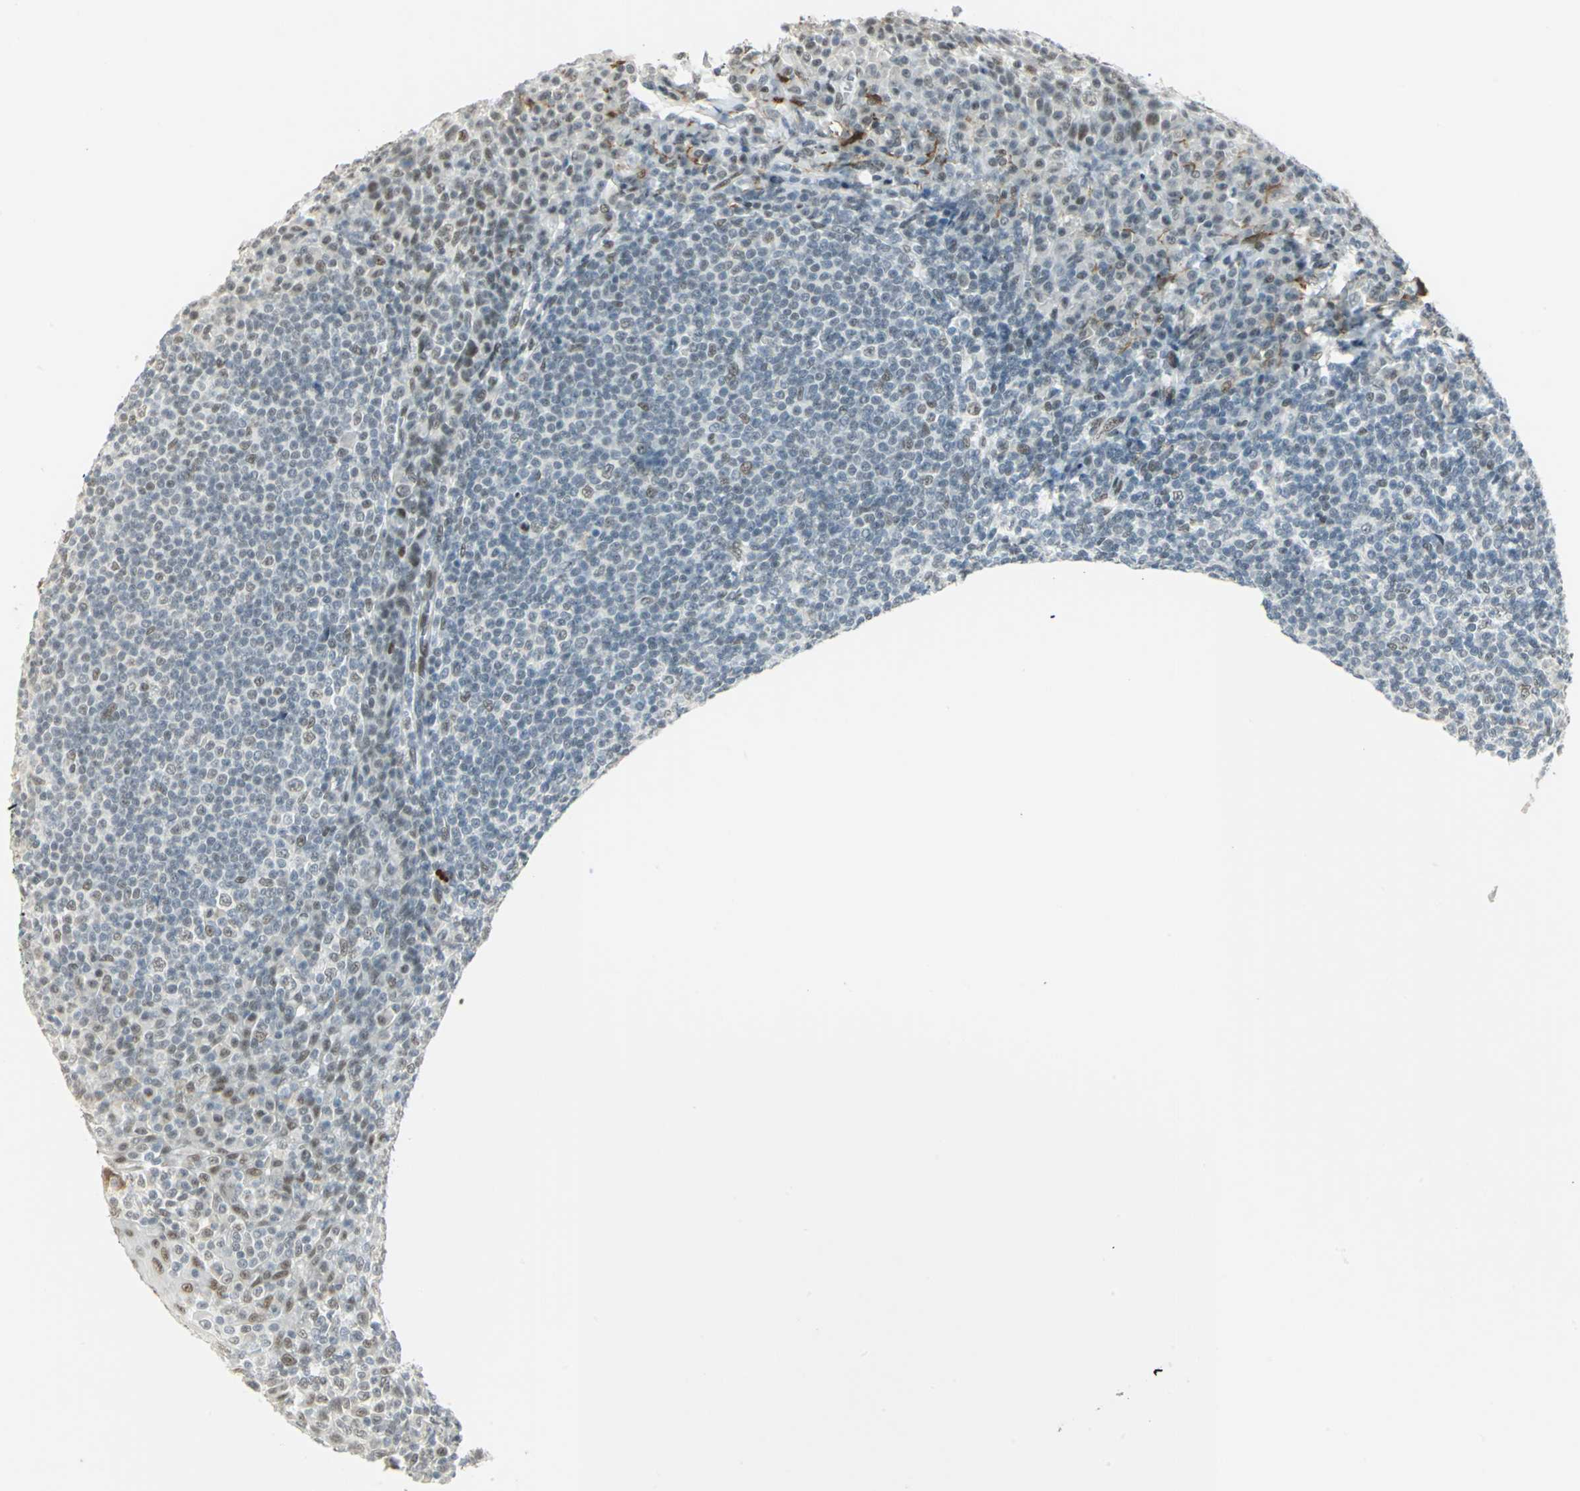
{"staining": {"intensity": "moderate", "quantity": "<25%", "location": "nuclear"}, "tissue": "tonsil", "cell_type": "Germinal center cells", "image_type": "normal", "snomed": [{"axis": "morphology", "description": "Normal tissue, NOS"}, {"axis": "topography", "description": "Tonsil"}], "caption": "Germinal center cells show low levels of moderate nuclear staining in about <25% of cells in normal human tonsil.", "gene": "MTMR10", "patient": {"sex": "male", "age": 31}}